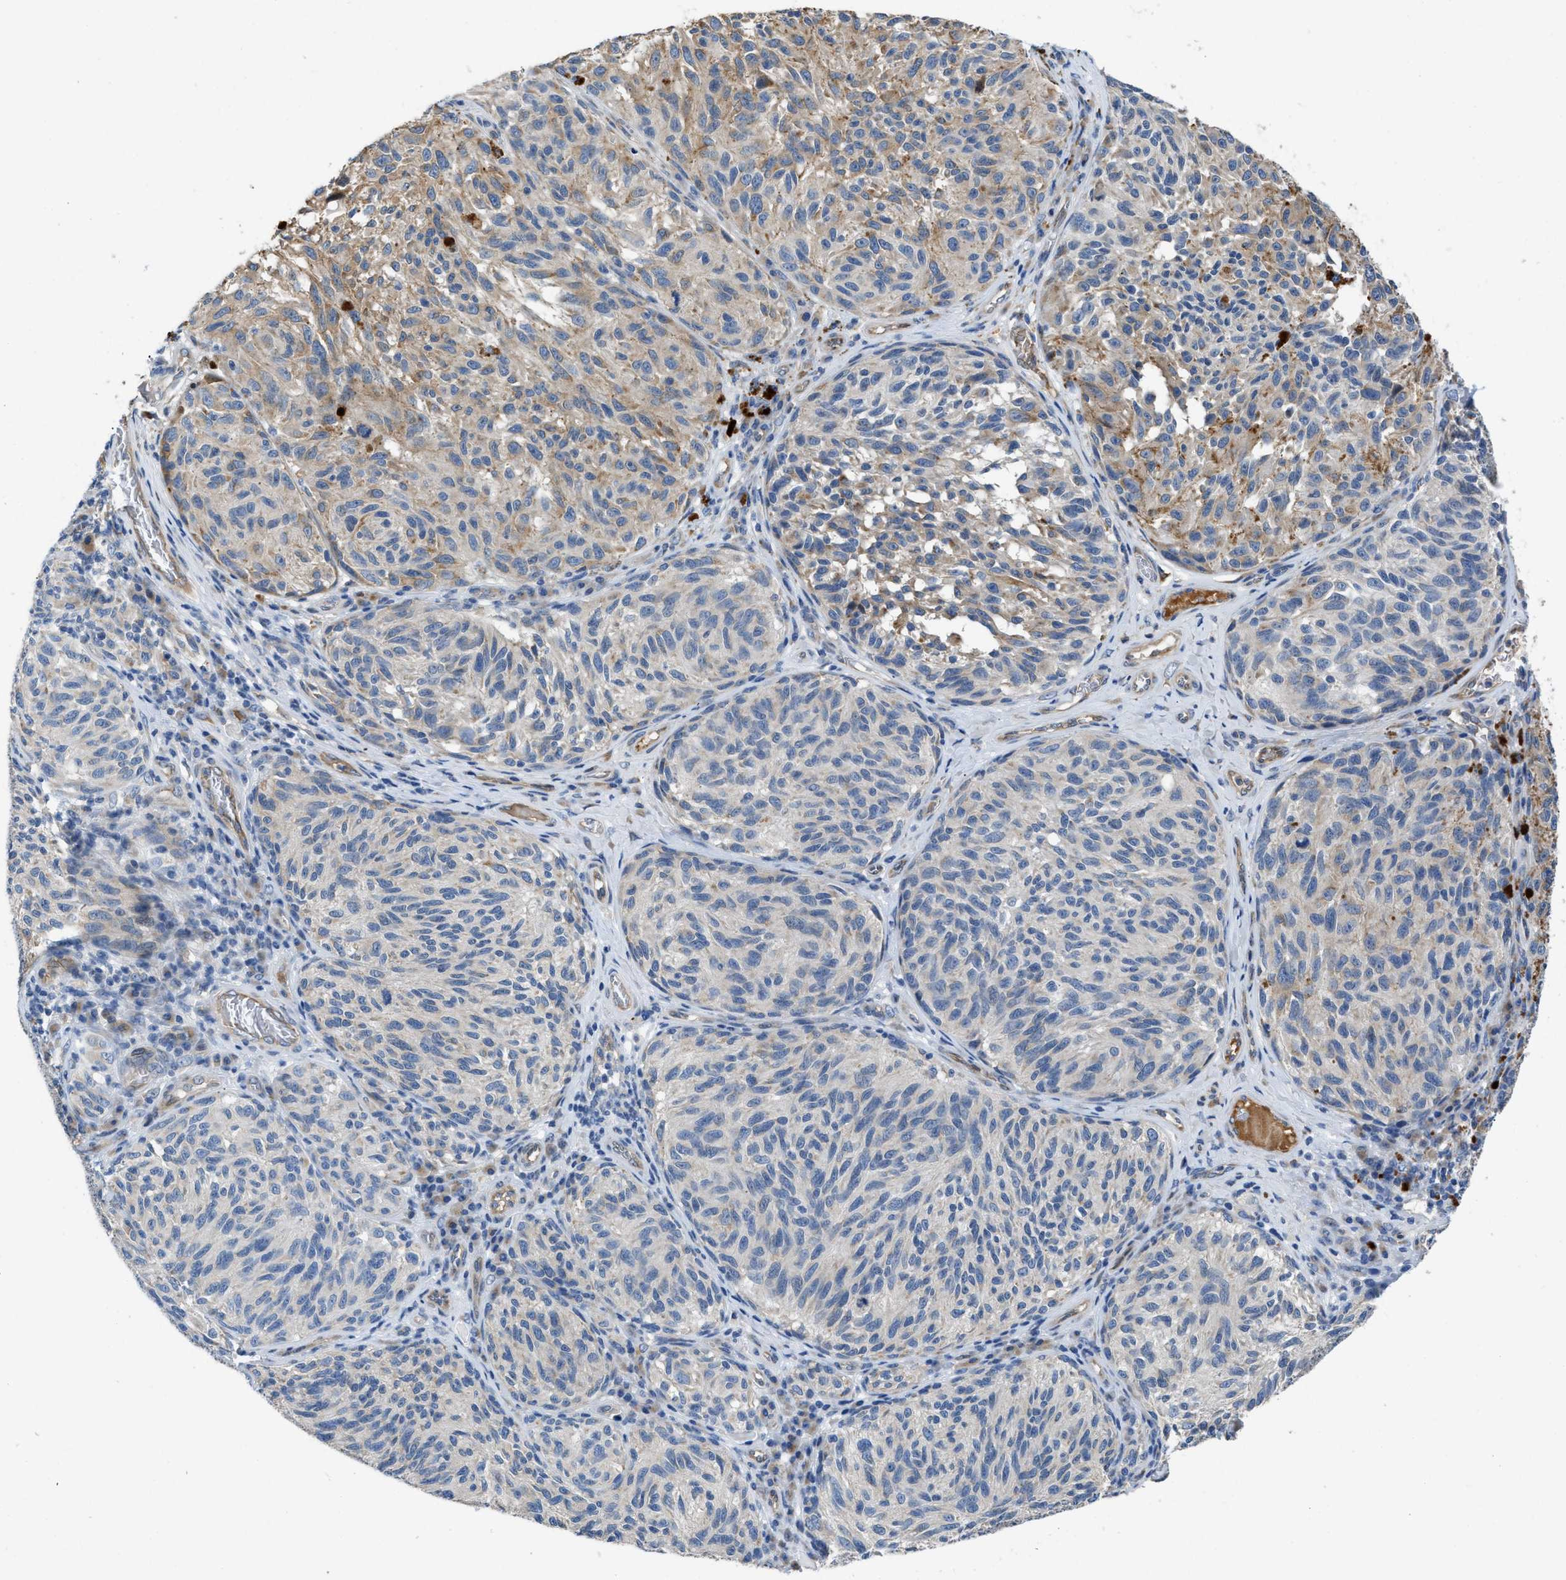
{"staining": {"intensity": "weak", "quantity": "25%-75%", "location": "cytoplasmic/membranous"}, "tissue": "melanoma", "cell_type": "Tumor cells", "image_type": "cancer", "snomed": [{"axis": "morphology", "description": "Malignant melanoma, NOS"}, {"axis": "topography", "description": "Skin"}], "caption": "Melanoma tissue demonstrates weak cytoplasmic/membranous expression in about 25%-75% of tumor cells", "gene": "GGCX", "patient": {"sex": "female", "age": 73}}